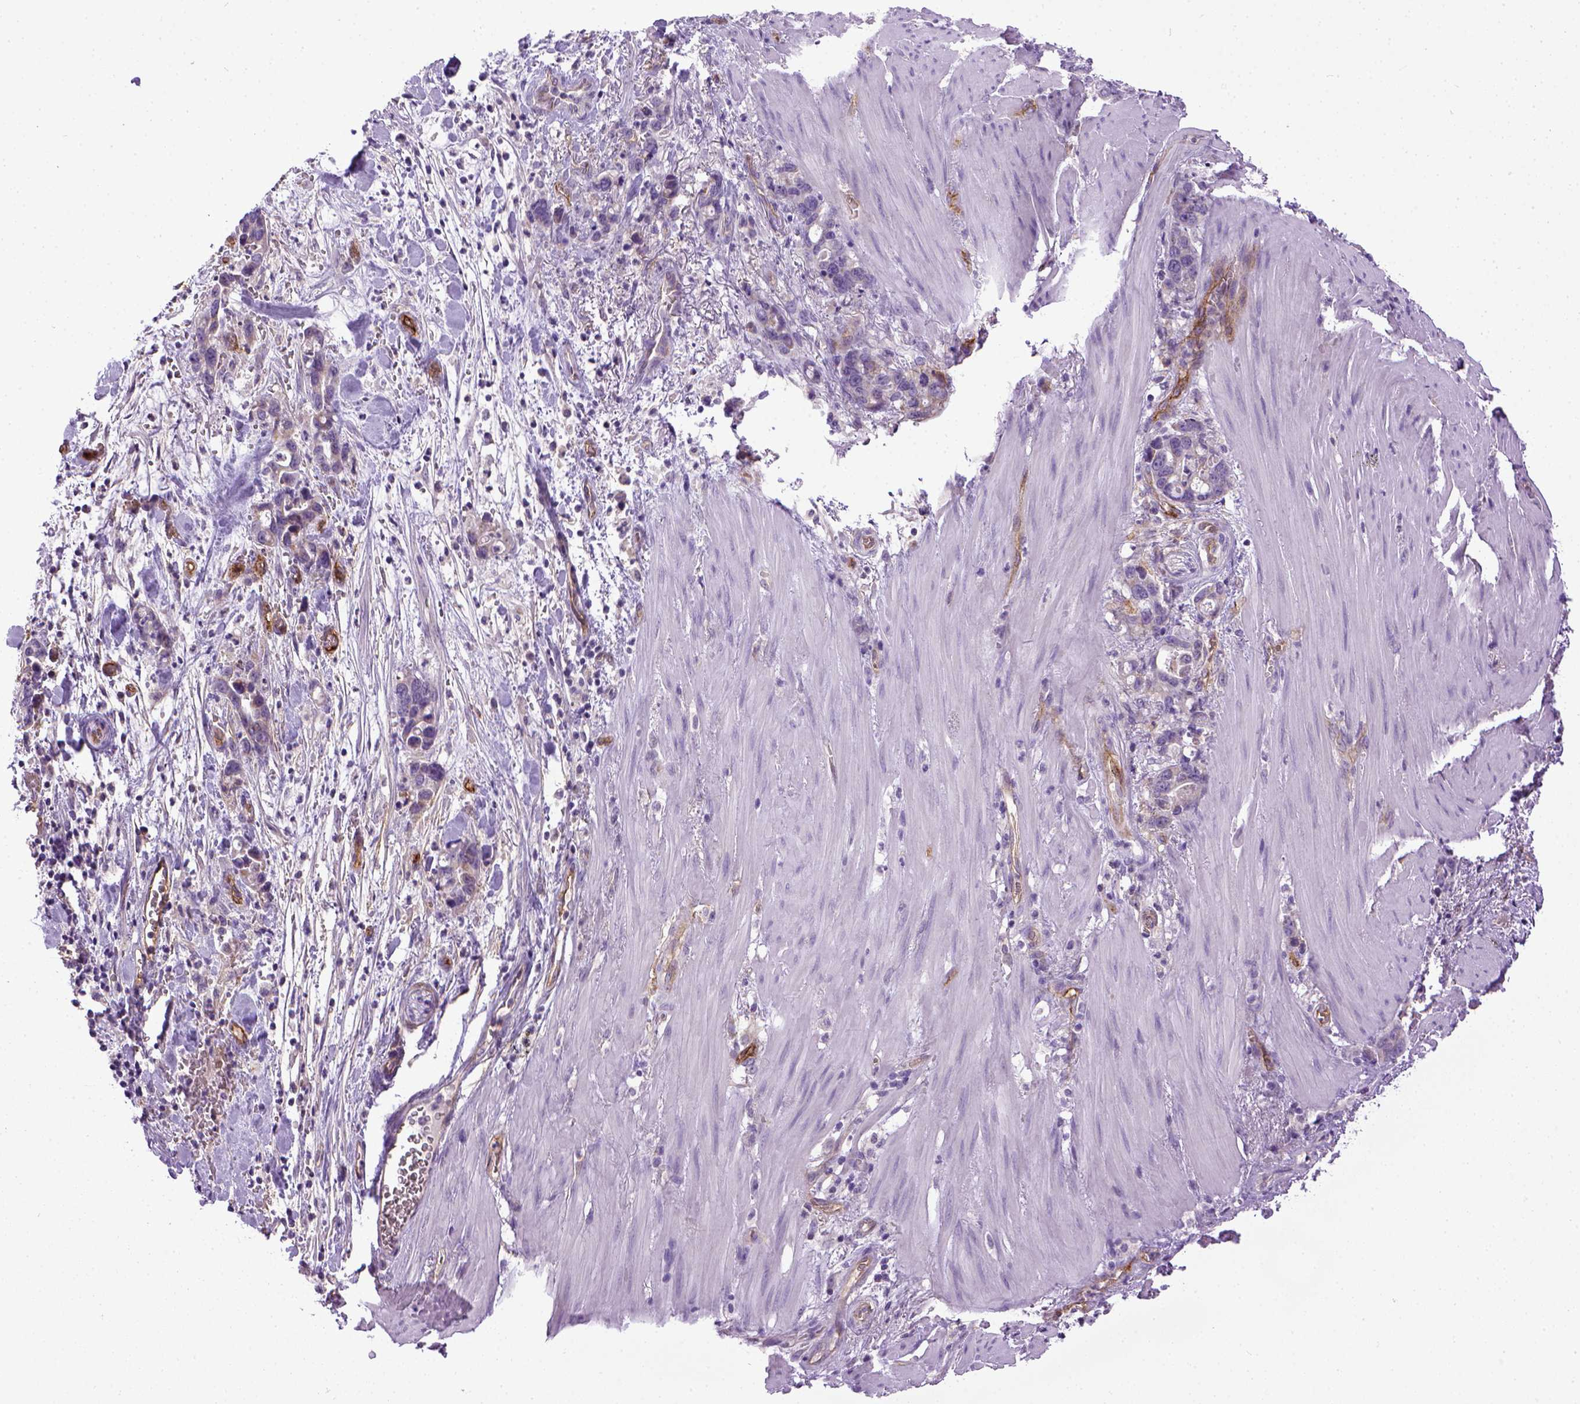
{"staining": {"intensity": "negative", "quantity": "none", "location": "none"}, "tissue": "stomach cancer", "cell_type": "Tumor cells", "image_type": "cancer", "snomed": [{"axis": "morphology", "description": "Normal tissue, NOS"}, {"axis": "morphology", "description": "Adenocarcinoma, NOS"}, {"axis": "topography", "description": "Esophagus"}, {"axis": "topography", "description": "Stomach, upper"}], "caption": "This image is of stomach adenocarcinoma stained with IHC to label a protein in brown with the nuclei are counter-stained blue. There is no expression in tumor cells.", "gene": "ENG", "patient": {"sex": "male", "age": 74}}